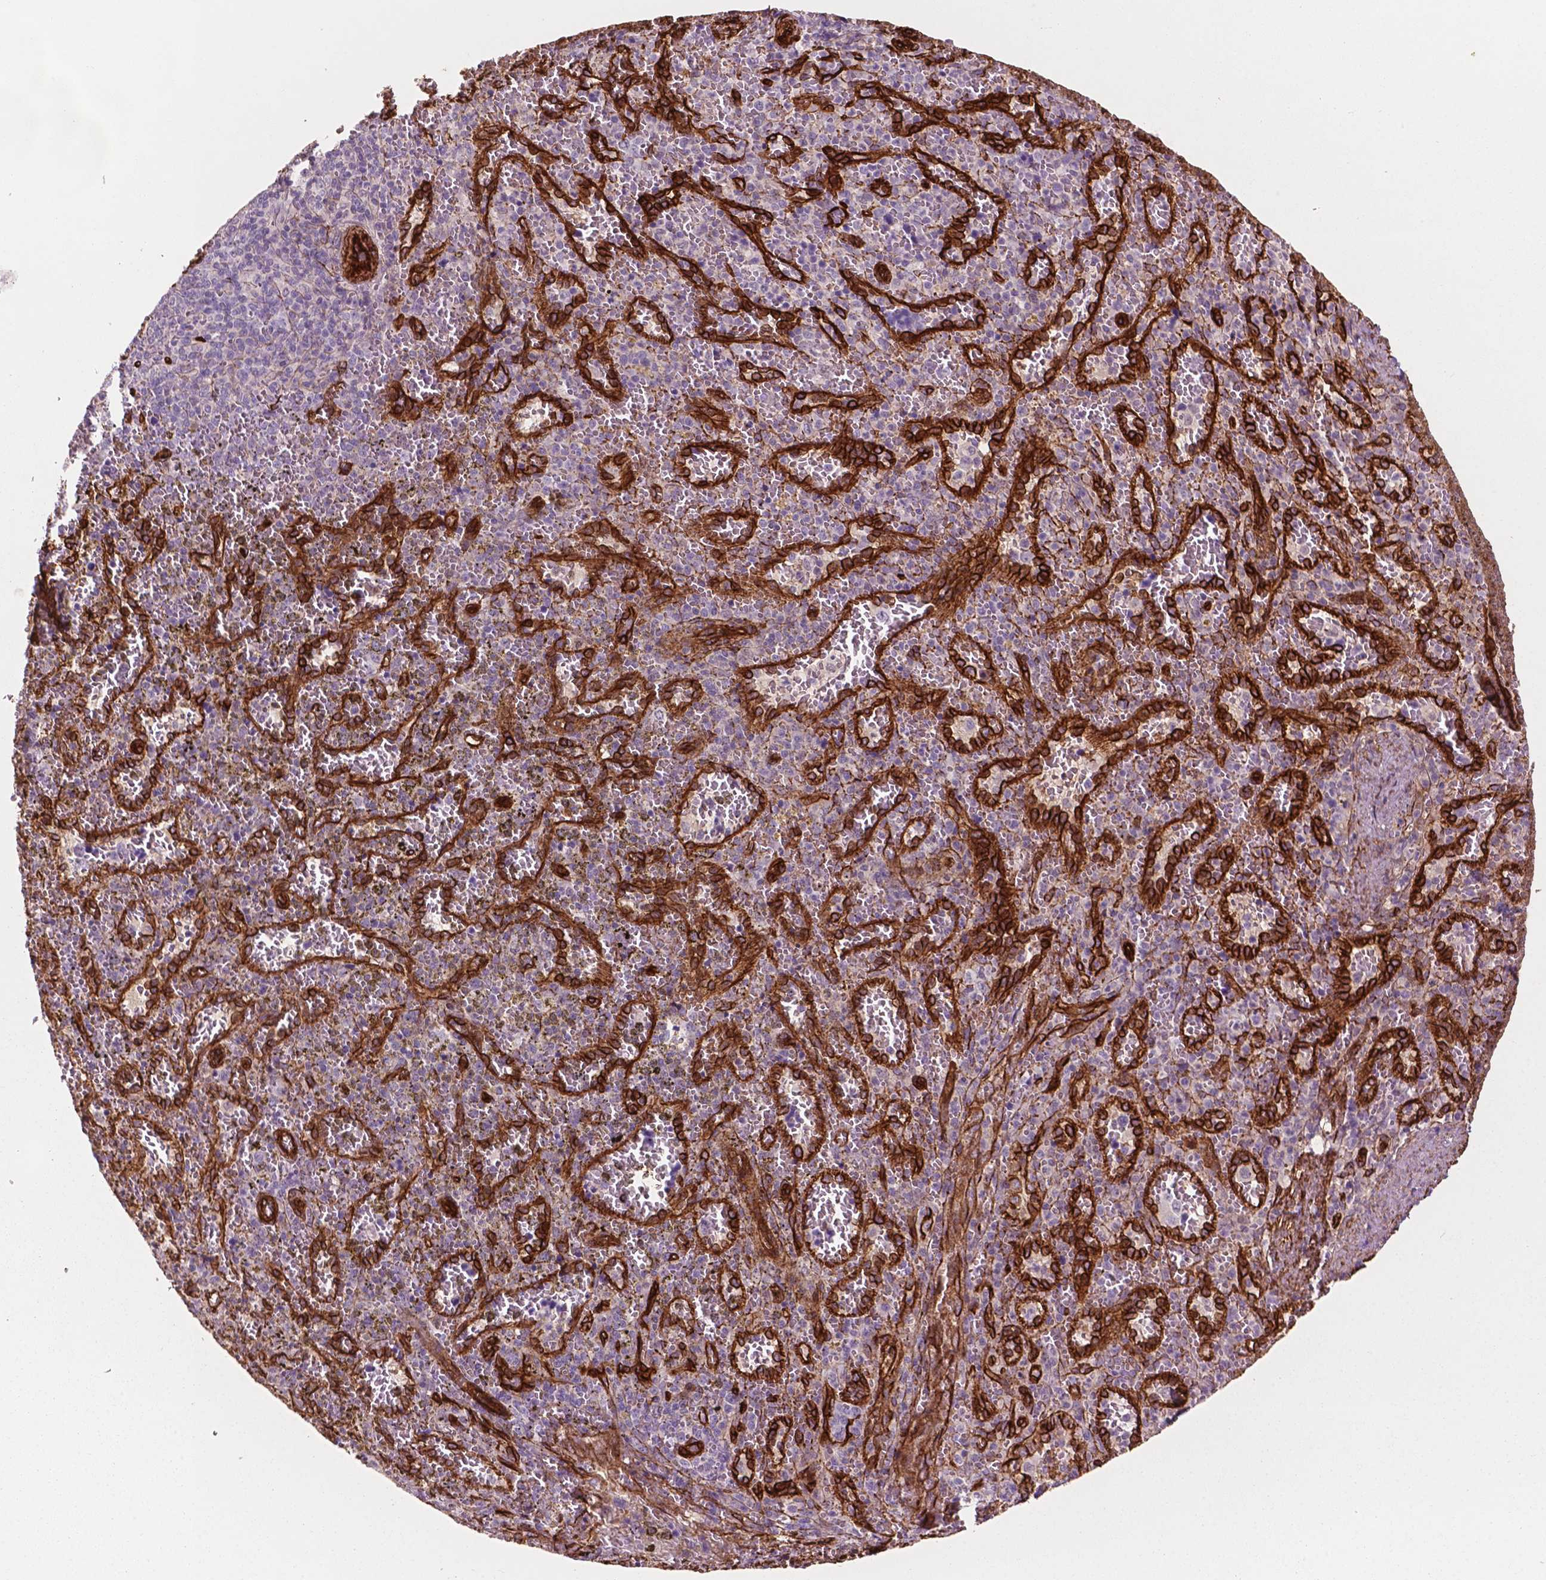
{"staining": {"intensity": "negative", "quantity": "none", "location": "none"}, "tissue": "spleen", "cell_type": "Cells in red pulp", "image_type": "normal", "snomed": [{"axis": "morphology", "description": "Normal tissue, NOS"}, {"axis": "topography", "description": "Spleen"}], "caption": "DAB (3,3'-diaminobenzidine) immunohistochemical staining of benign spleen reveals no significant expression in cells in red pulp.", "gene": "EGFL8", "patient": {"sex": "female", "age": 50}}